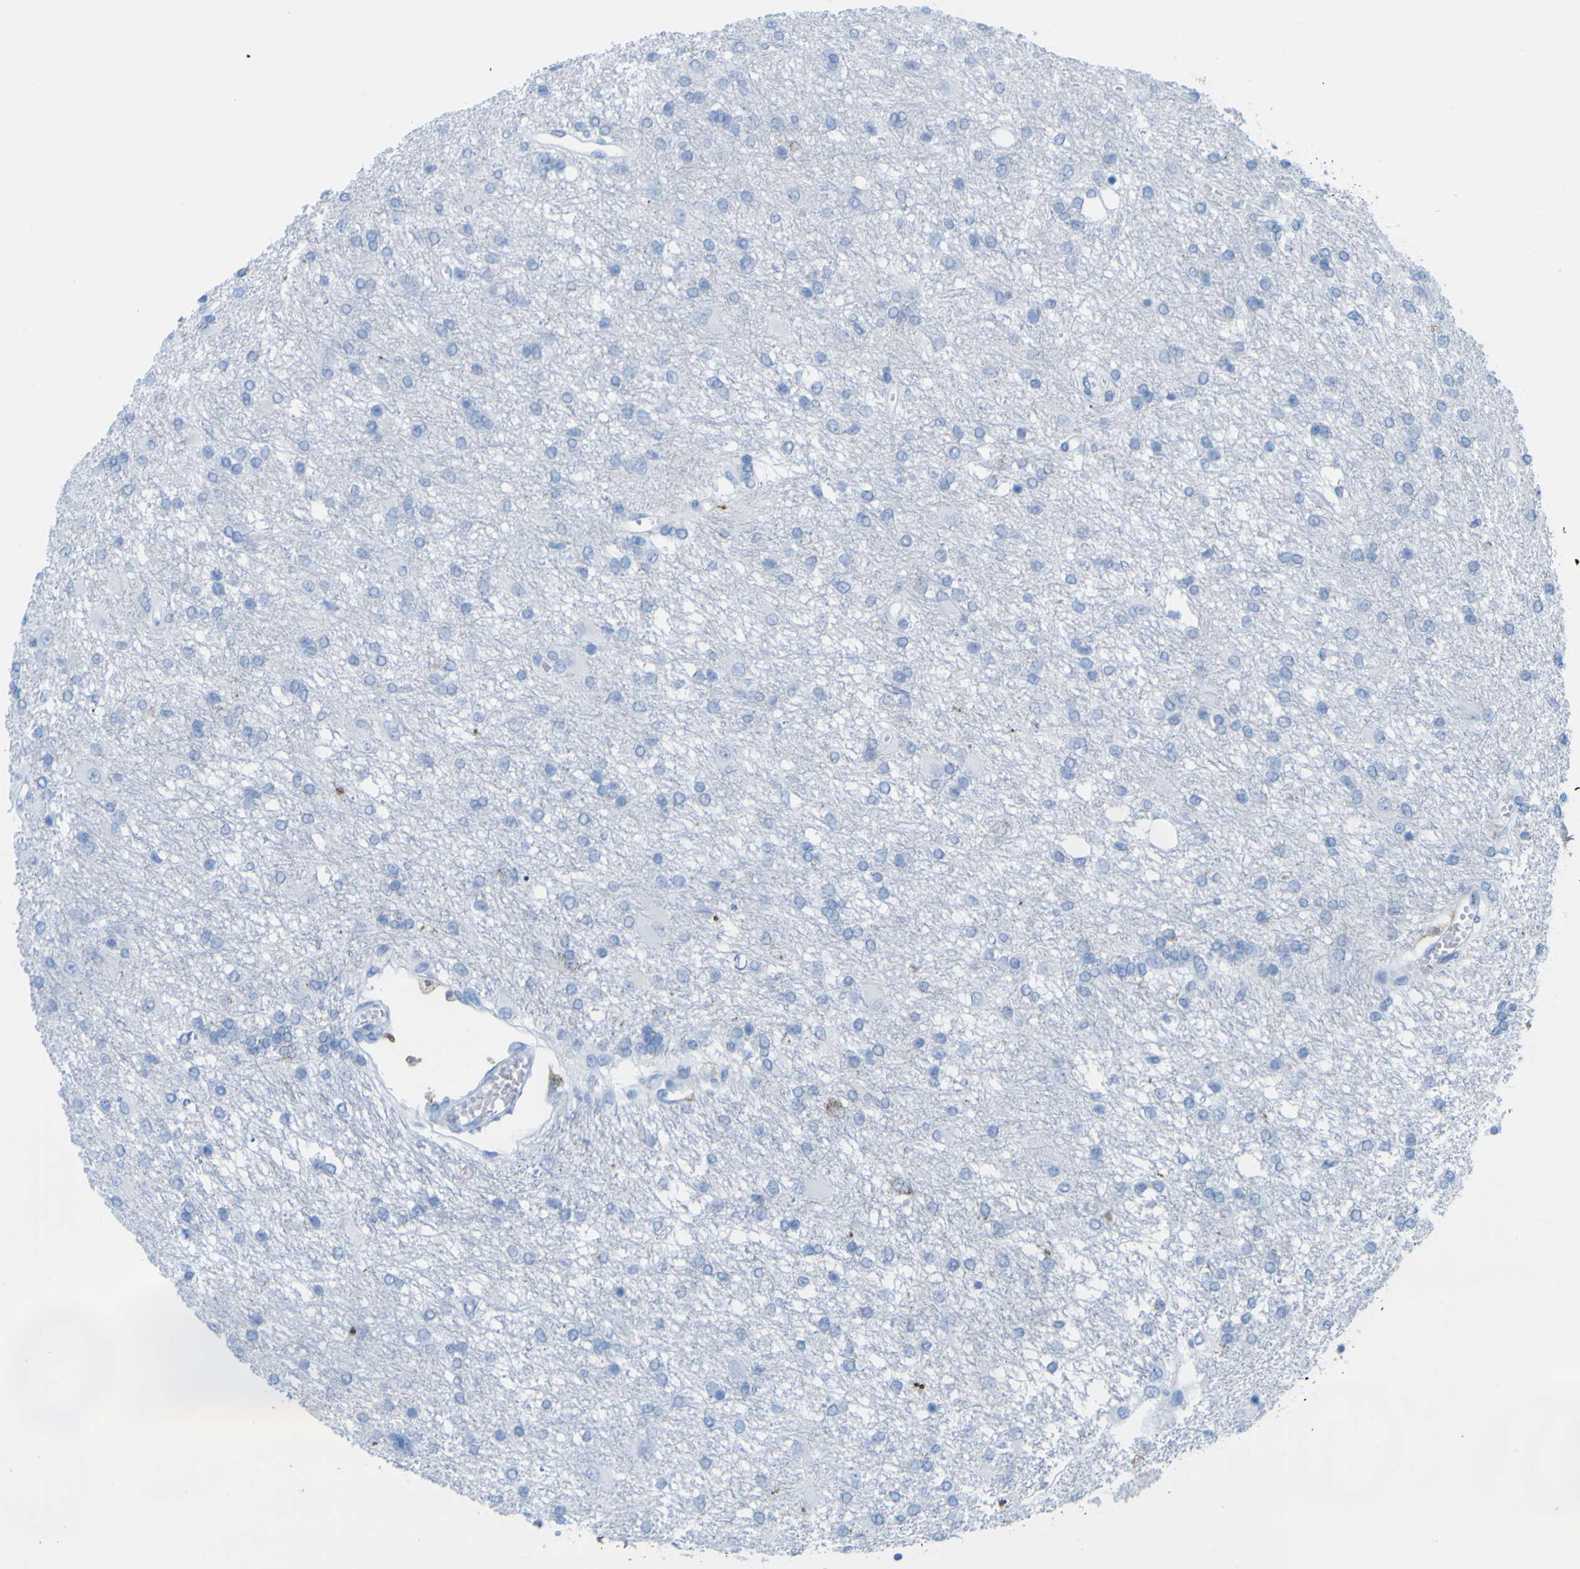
{"staining": {"intensity": "negative", "quantity": "none", "location": "none"}, "tissue": "glioma", "cell_type": "Tumor cells", "image_type": "cancer", "snomed": [{"axis": "morphology", "description": "Glioma, malignant, High grade"}, {"axis": "topography", "description": "Brain"}], "caption": "Immunohistochemical staining of high-grade glioma (malignant) reveals no significant expression in tumor cells.", "gene": "PLD3", "patient": {"sex": "female", "age": 59}}